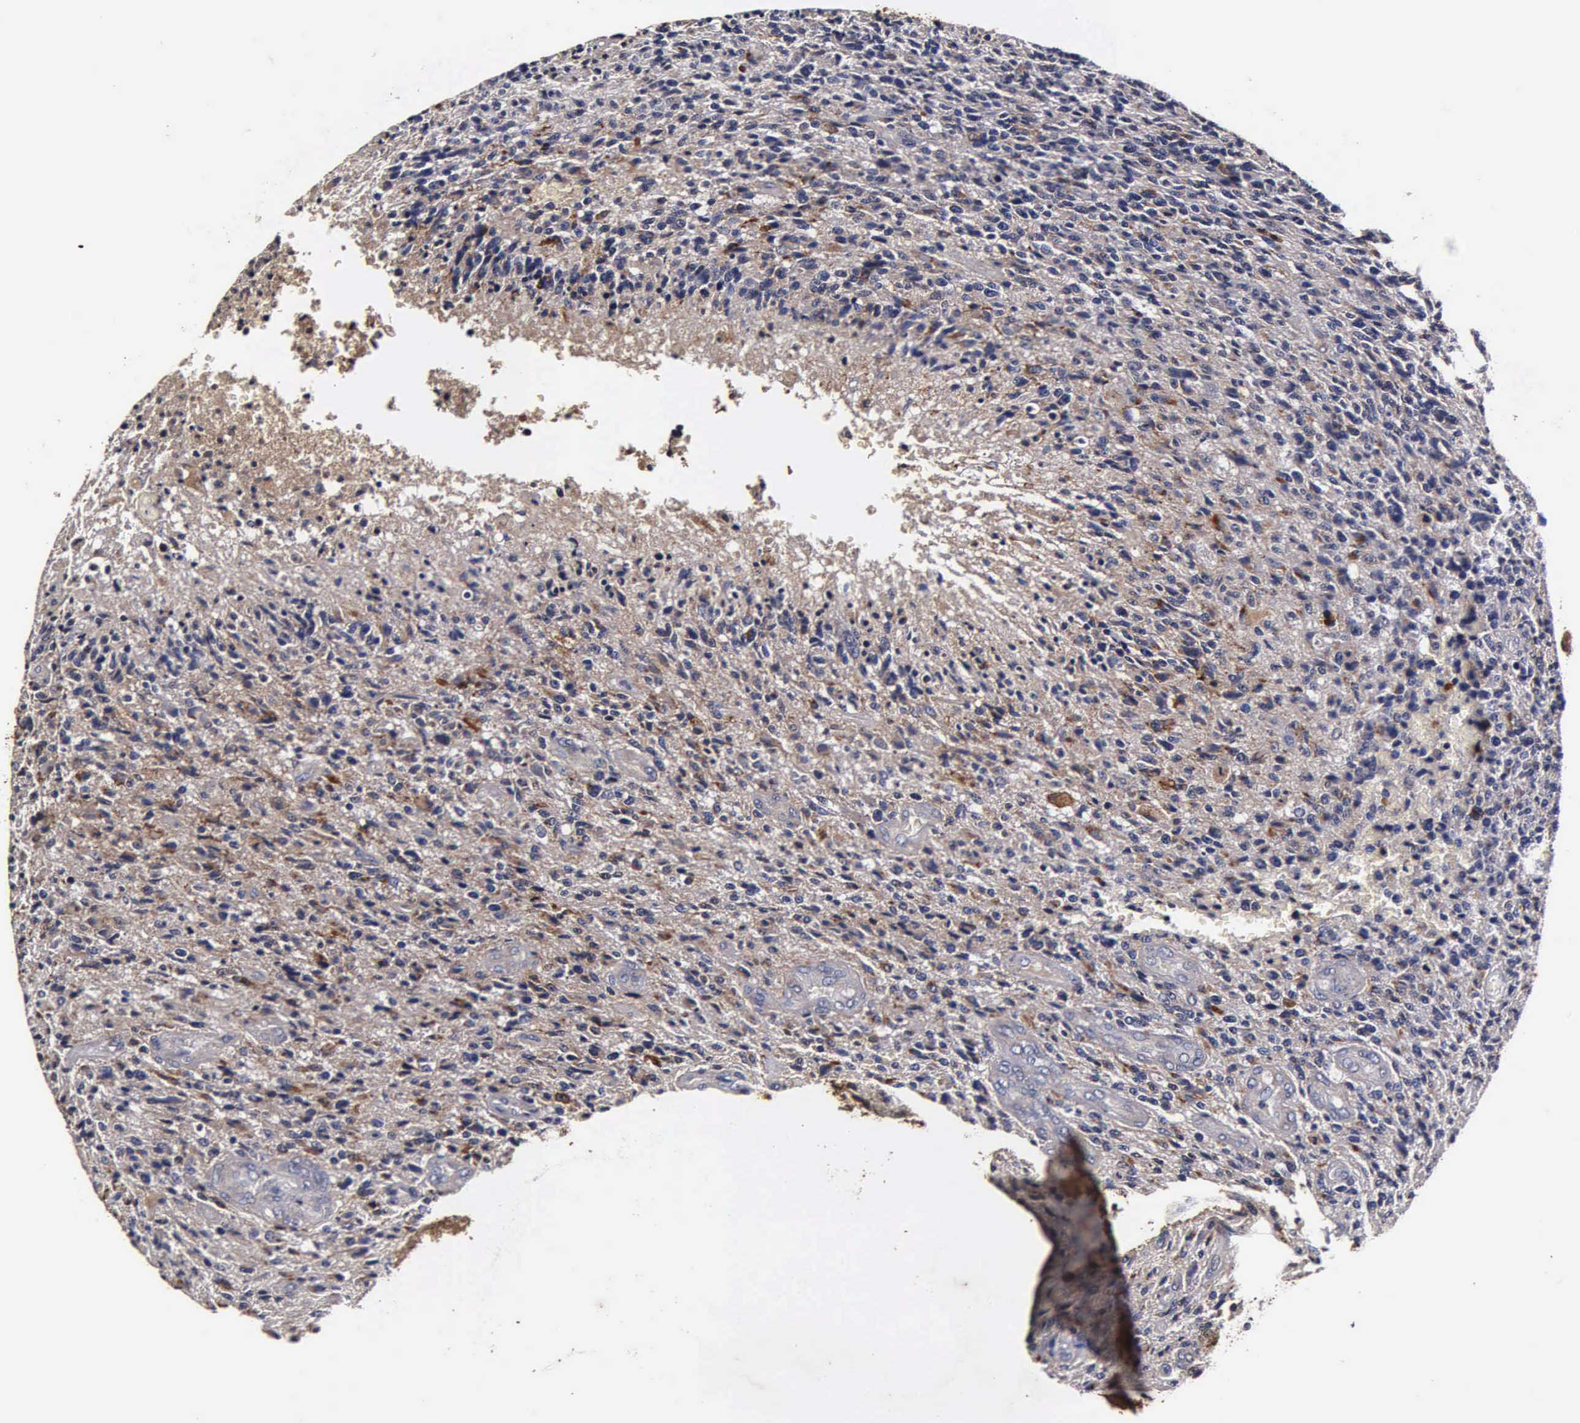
{"staining": {"intensity": "weak", "quantity": ">75%", "location": "cytoplasmic/membranous"}, "tissue": "glioma", "cell_type": "Tumor cells", "image_type": "cancer", "snomed": [{"axis": "morphology", "description": "Glioma, malignant, High grade"}, {"axis": "topography", "description": "Brain"}], "caption": "IHC (DAB (3,3'-diaminobenzidine)) staining of human glioma displays weak cytoplasmic/membranous protein expression in approximately >75% of tumor cells.", "gene": "CST3", "patient": {"sex": "male", "age": 36}}